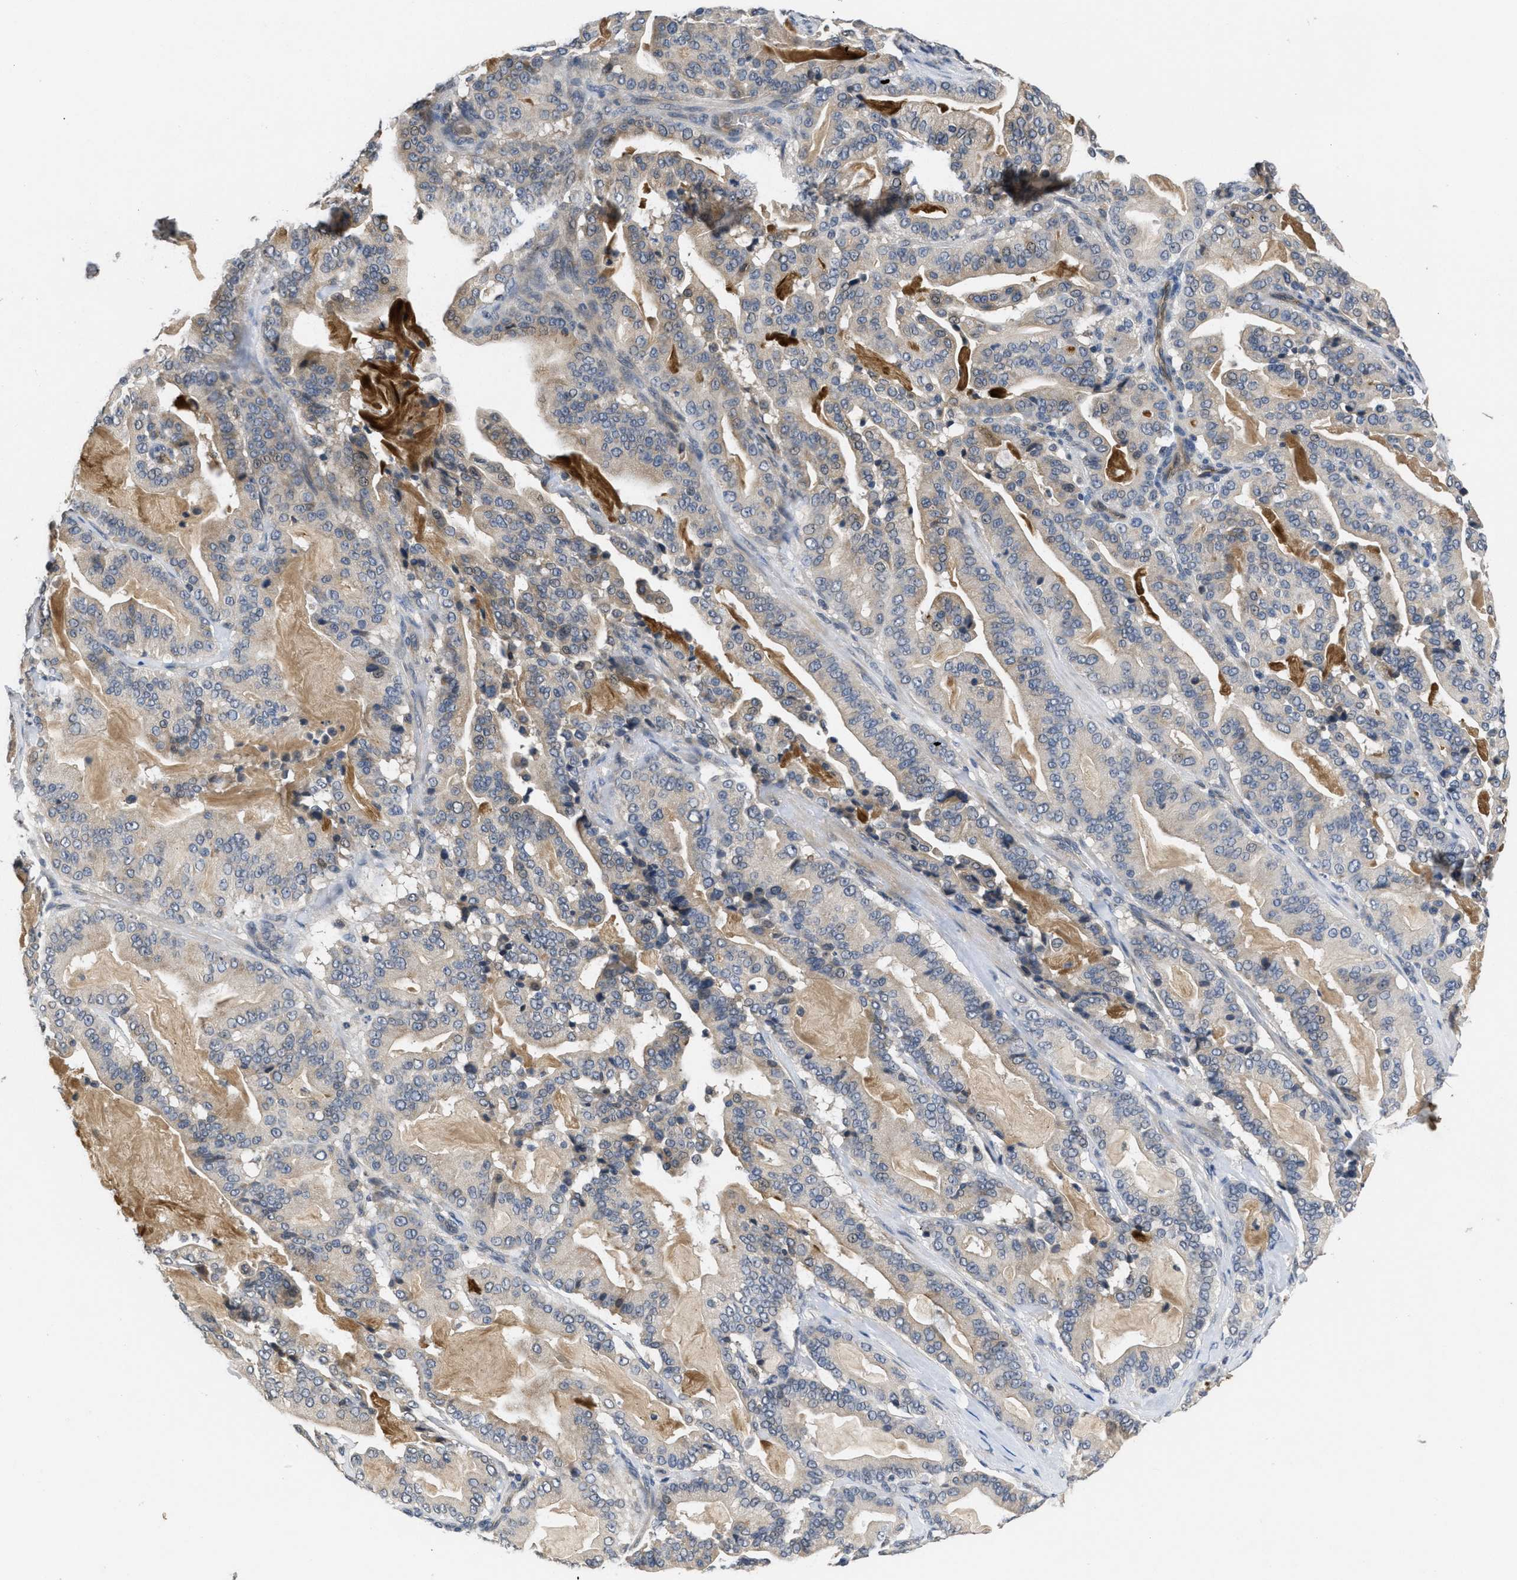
{"staining": {"intensity": "weak", "quantity": ">75%", "location": "cytoplasmic/membranous"}, "tissue": "pancreatic cancer", "cell_type": "Tumor cells", "image_type": "cancer", "snomed": [{"axis": "morphology", "description": "Adenocarcinoma, NOS"}, {"axis": "topography", "description": "Pancreas"}], "caption": "Protein staining of pancreatic cancer (adenocarcinoma) tissue reveals weak cytoplasmic/membranous staining in about >75% of tumor cells.", "gene": "ANGPT1", "patient": {"sex": "male", "age": 63}}